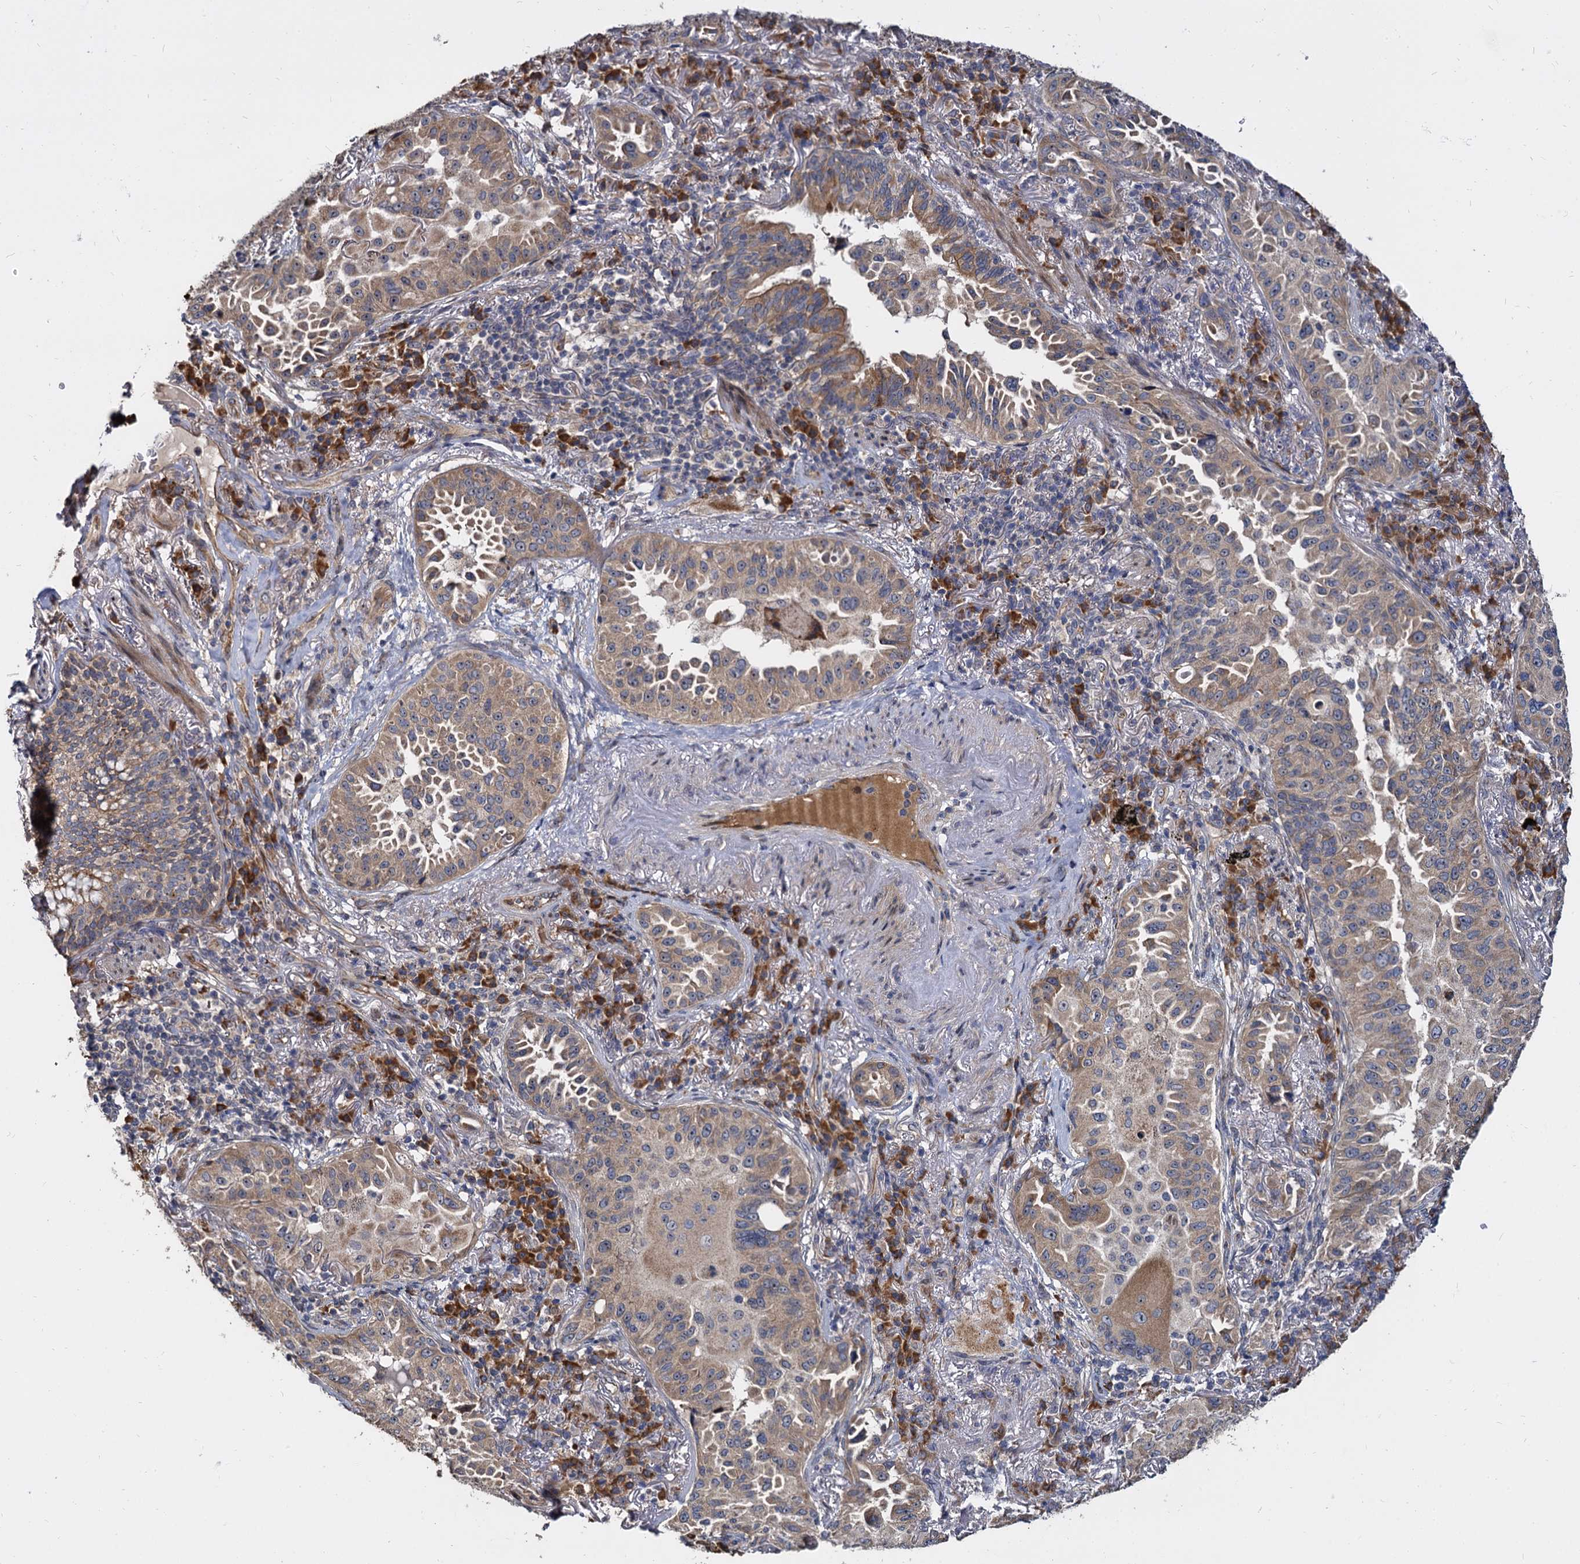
{"staining": {"intensity": "weak", "quantity": ">75%", "location": "cytoplasmic/membranous"}, "tissue": "lung cancer", "cell_type": "Tumor cells", "image_type": "cancer", "snomed": [{"axis": "morphology", "description": "Adenocarcinoma, NOS"}, {"axis": "topography", "description": "Lung"}], "caption": "A brown stain shows weak cytoplasmic/membranous positivity of a protein in adenocarcinoma (lung) tumor cells. The staining is performed using DAB (3,3'-diaminobenzidine) brown chromogen to label protein expression. The nuclei are counter-stained blue using hematoxylin.", "gene": "WWC3", "patient": {"sex": "female", "age": 69}}